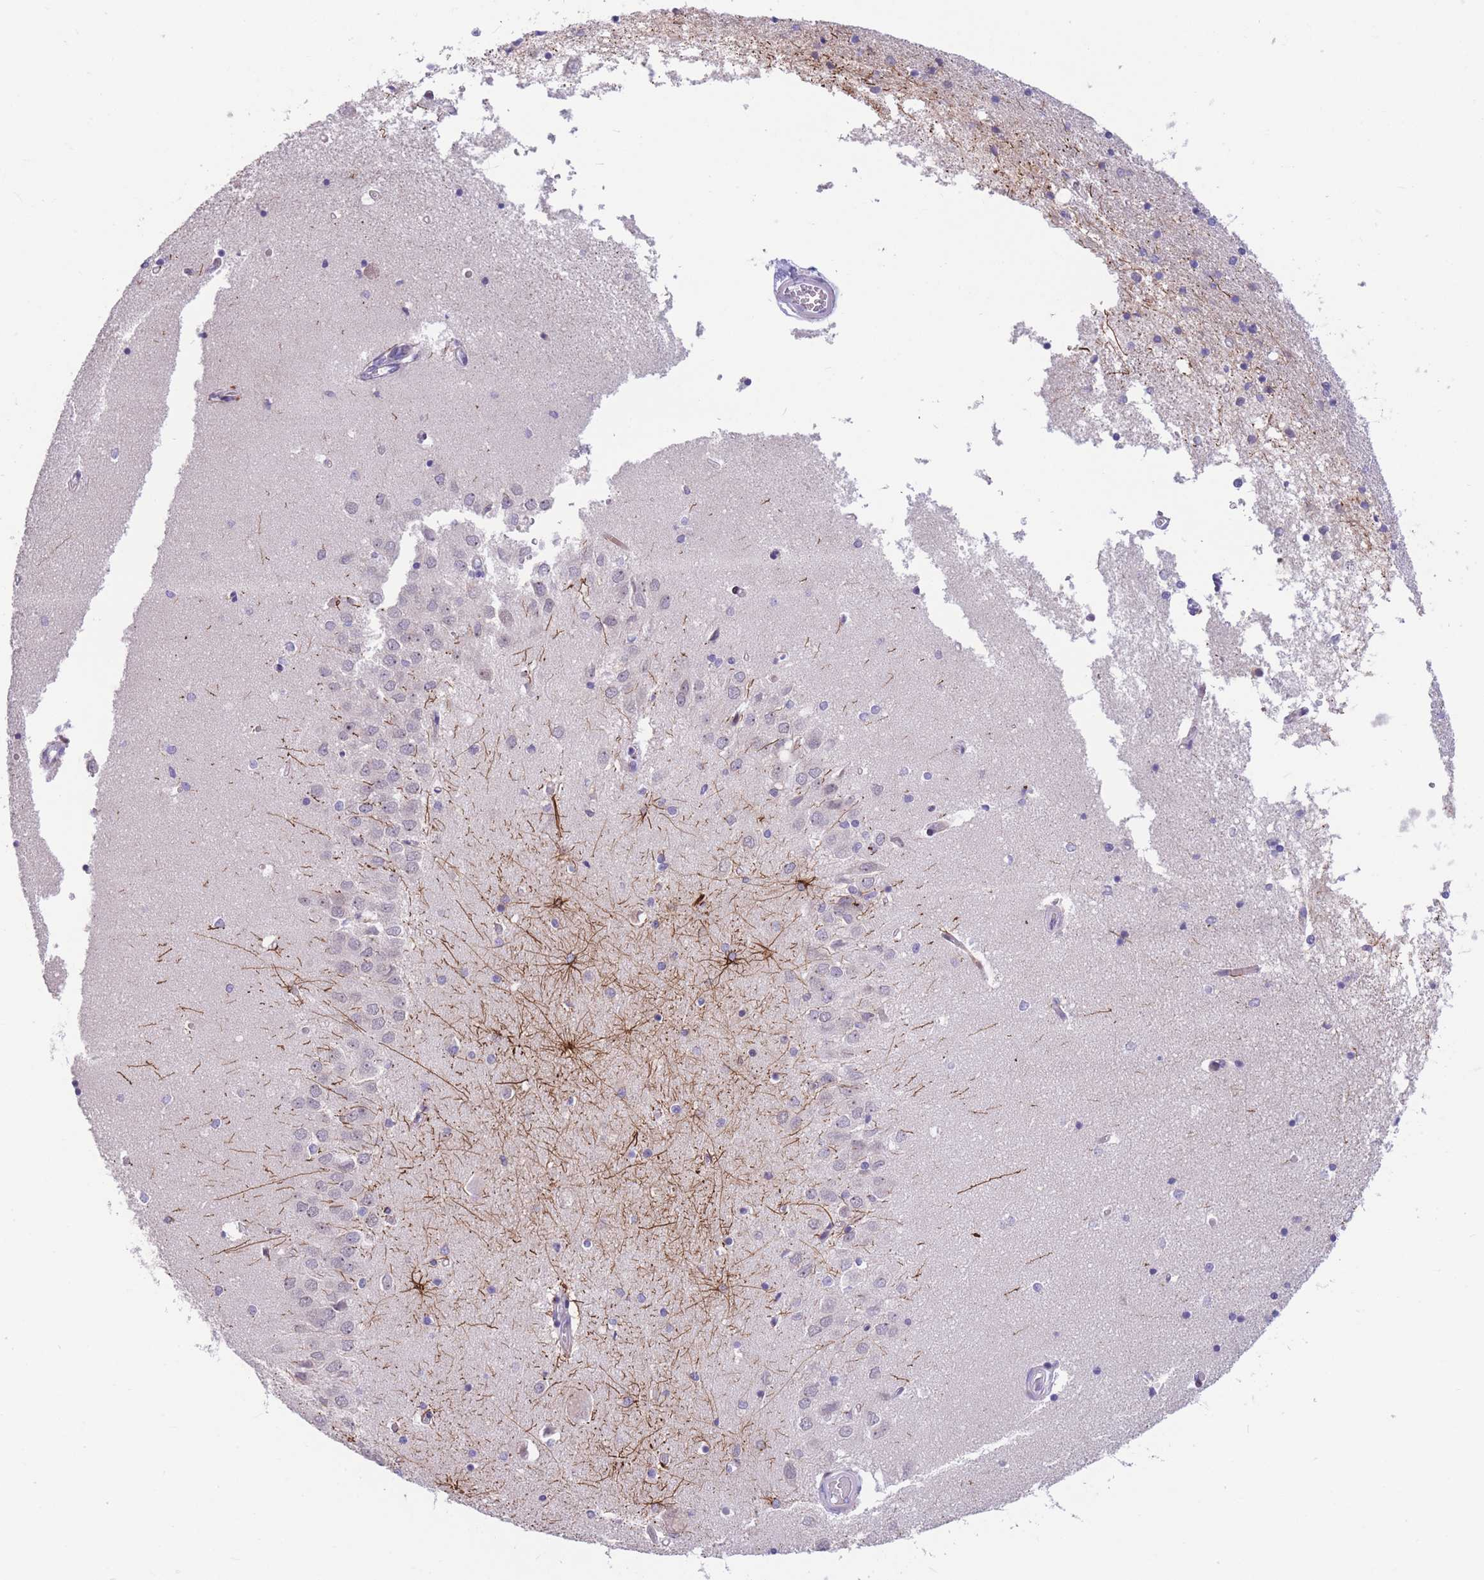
{"staining": {"intensity": "strong", "quantity": "<25%", "location": "cytoplasmic/membranous"}, "tissue": "hippocampus", "cell_type": "Glial cells", "image_type": "normal", "snomed": [{"axis": "morphology", "description": "Normal tissue, NOS"}, {"axis": "topography", "description": "Hippocampus"}], "caption": "Strong cytoplasmic/membranous positivity is appreciated in approximately <25% of glial cells in unremarkable hippocampus. (brown staining indicates protein expression, while blue staining denotes nuclei).", "gene": "SHCBP1", "patient": {"sex": "male", "age": 45}}